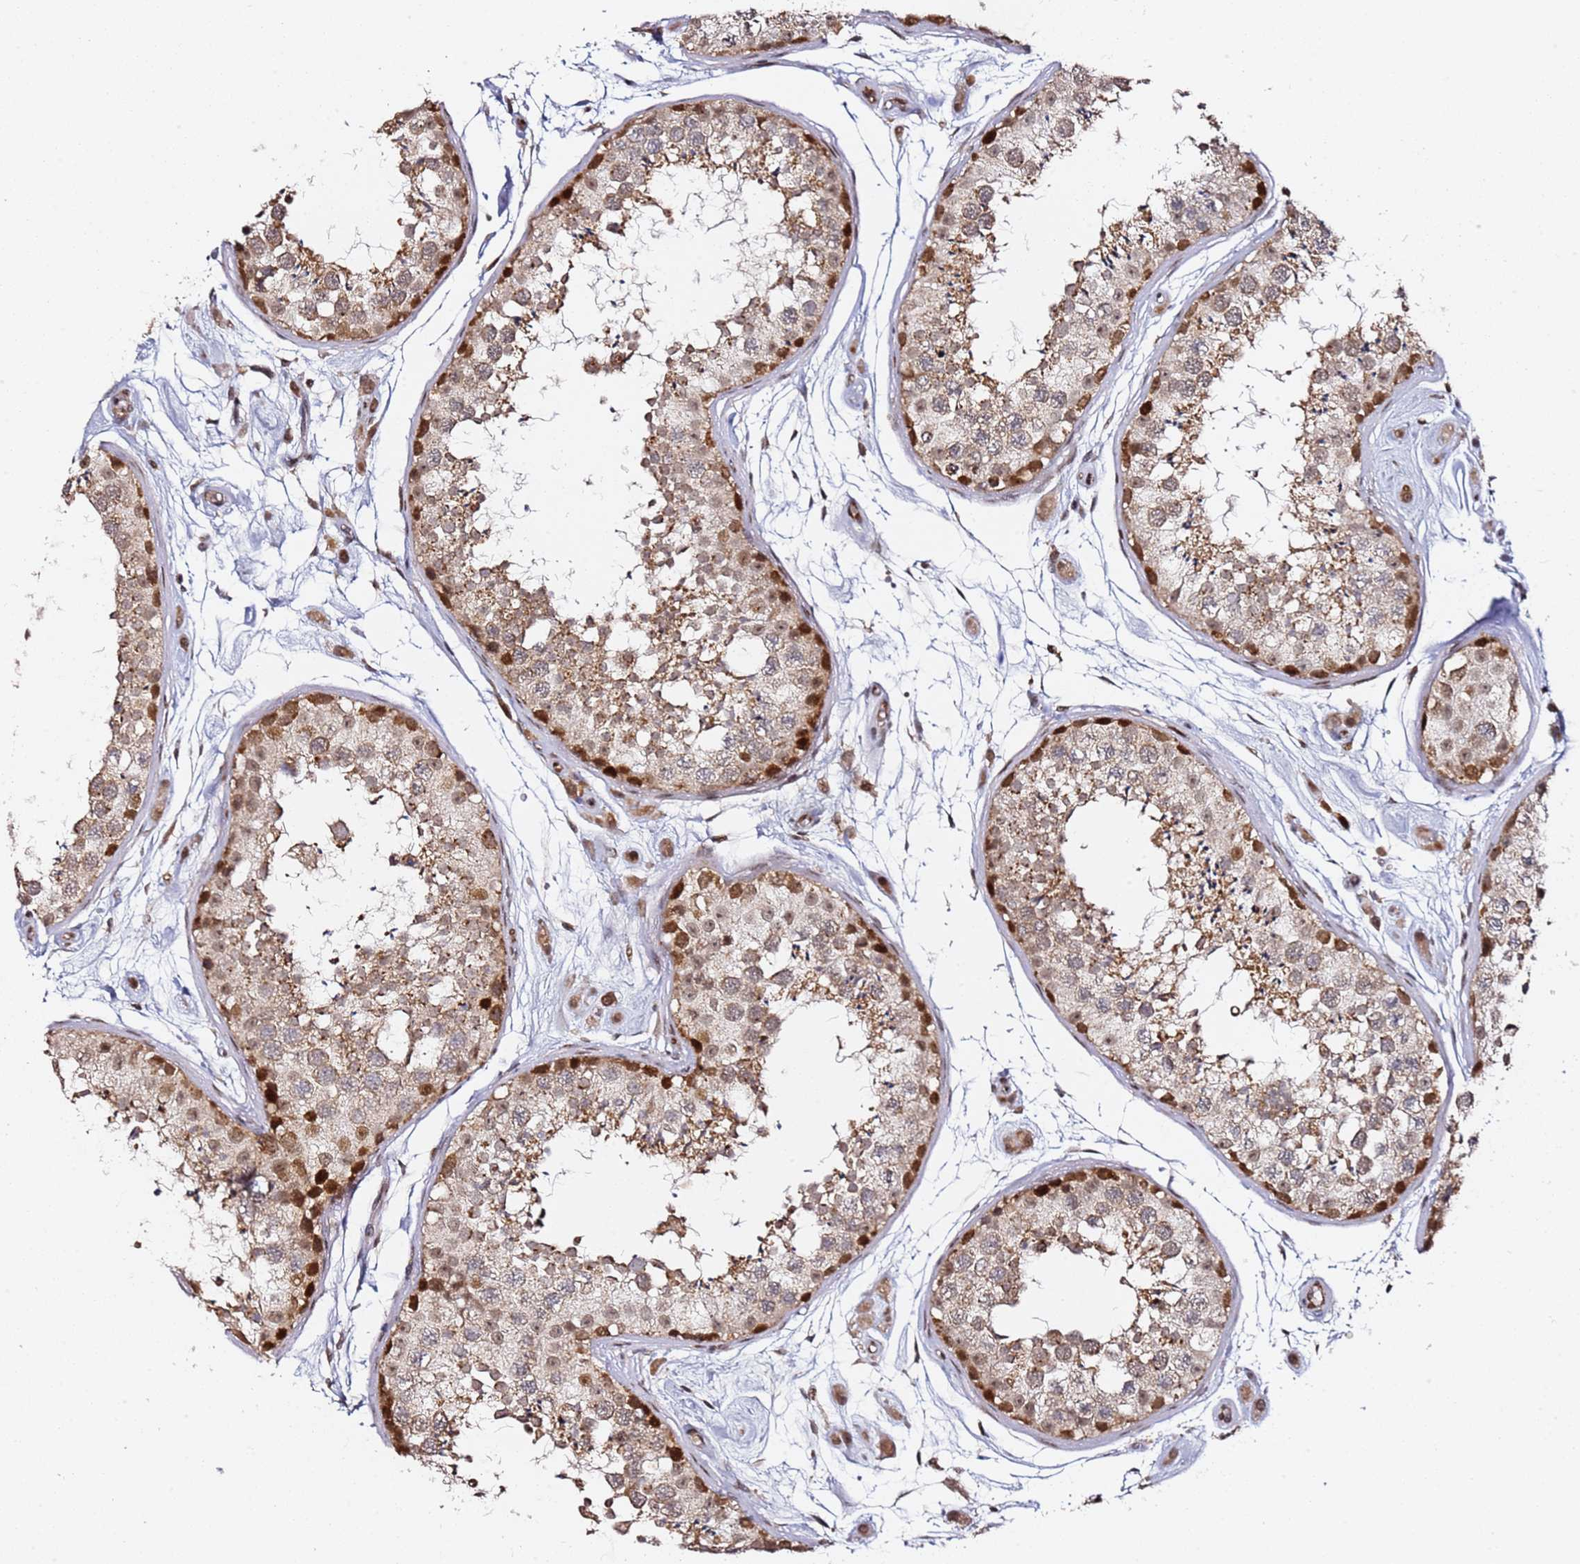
{"staining": {"intensity": "strong", "quantity": "<25%", "location": "cytoplasmic/membranous,nuclear"}, "tissue": "testis", "cell_type": "Cells in seminiferous ducts", "image_type": "normal", "snomed": [{"axis": "morphology", "description": "Normal tissue, NOS"}, {"axis": "topography", "description": "Testis"}], "caption": "A medium amount of strong cytoplasmic/membranous,nuclear staining is seen in about <25% of cells in seminiferous ducts in normal testis.", "gene": "TP53AIP1", "patient": {"sex": "male", "age": 25}}